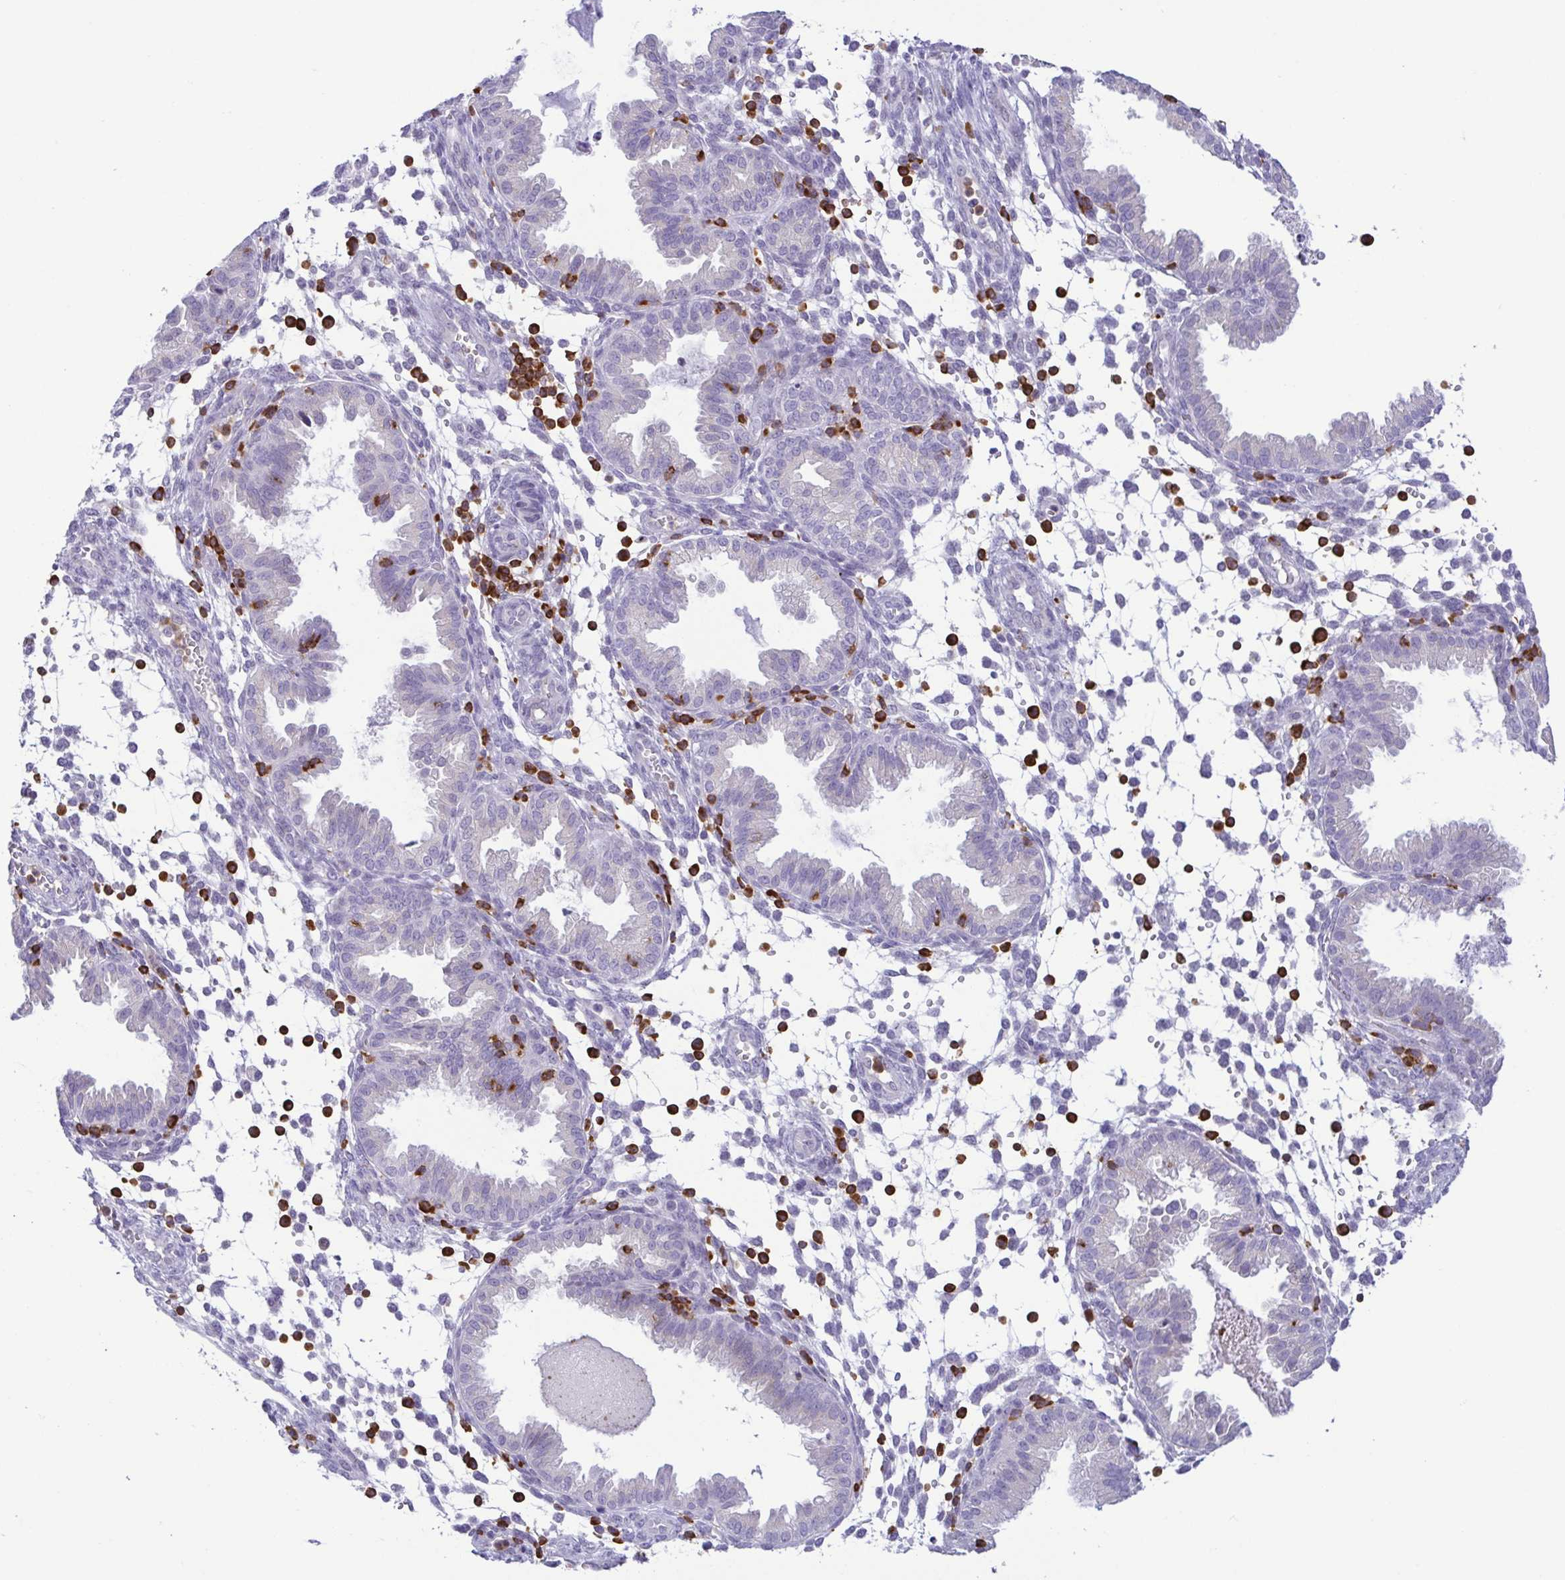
{"staining": {"intensity": "negative", "quantity": "none", "location": "none"}, "tissue": "endometrium", "cell_type": "Cells in endometrial stroma", "image_type": "normal", "snomed": [{"axis": "morphology", "description": "Normal tissue, NOS"}, {"axis": "topography", "description": "Endometrium"}], "caption": "Immunohistochemistry histopathology image of normal human endometrium stained for a protein (brown), which displays no expression in cells in endometrial stroma.", "gene": "PGLYRP1", "patient": {"sex": "female", "age": 33}}